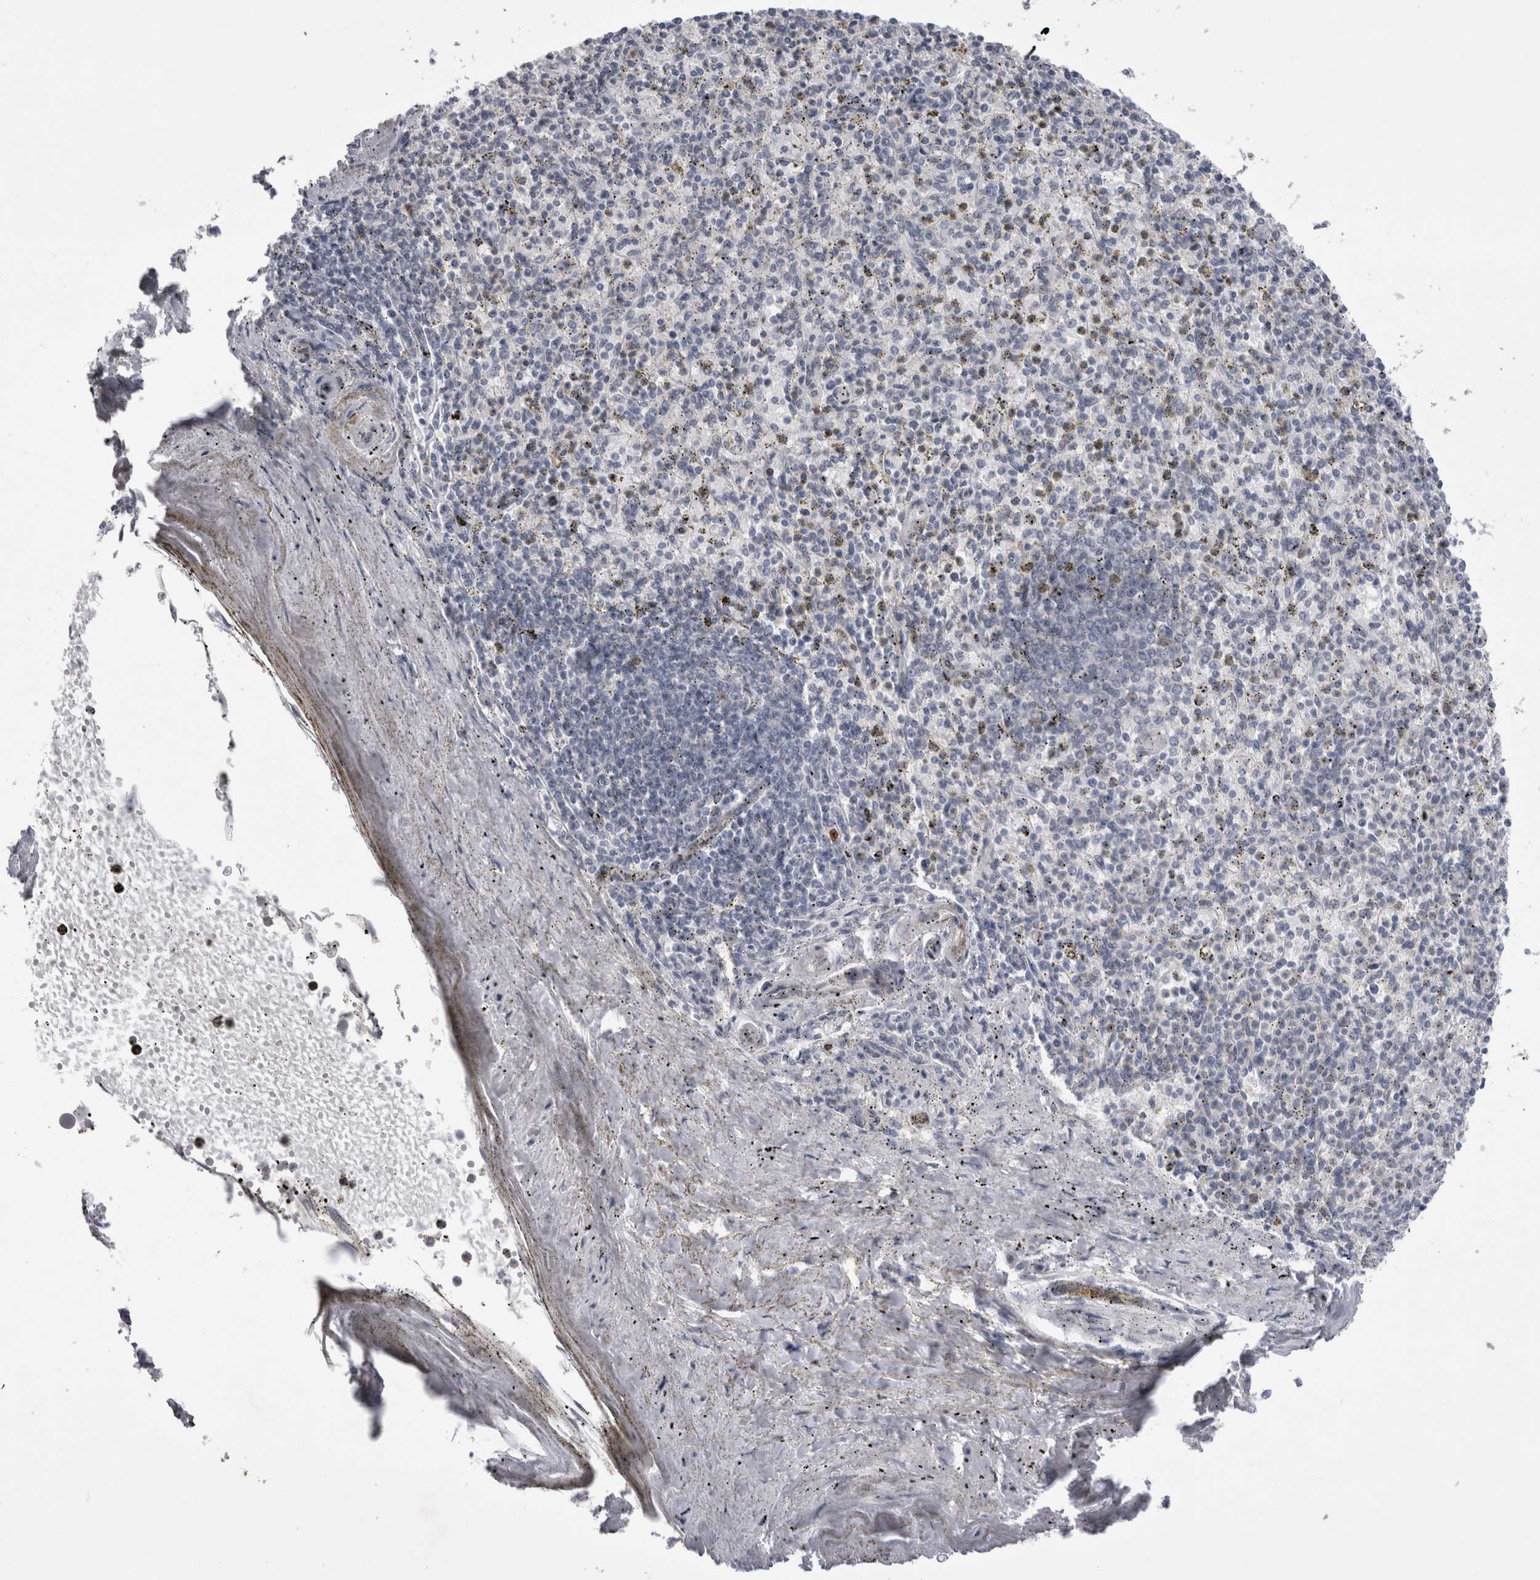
{"staining": {"intensity": "moderate", "quantity": "<25%", "location": "nuclear"}, "tissue": "spleen", "cell_type": "Cells in red pulp", "image_type": "normal", "snomed": [{"axis": "morphology", "description": "Normal tissue, NOS"}, {"axis": "topography", "description": "Spleen"}], "caption": "This is a micrograph of IHC staining of benign spleen, which shows moderate expression in the nuclear of cells in red pulp.", "gene": "KIF18B", "patient": {"sex": "male", "age": 72}}